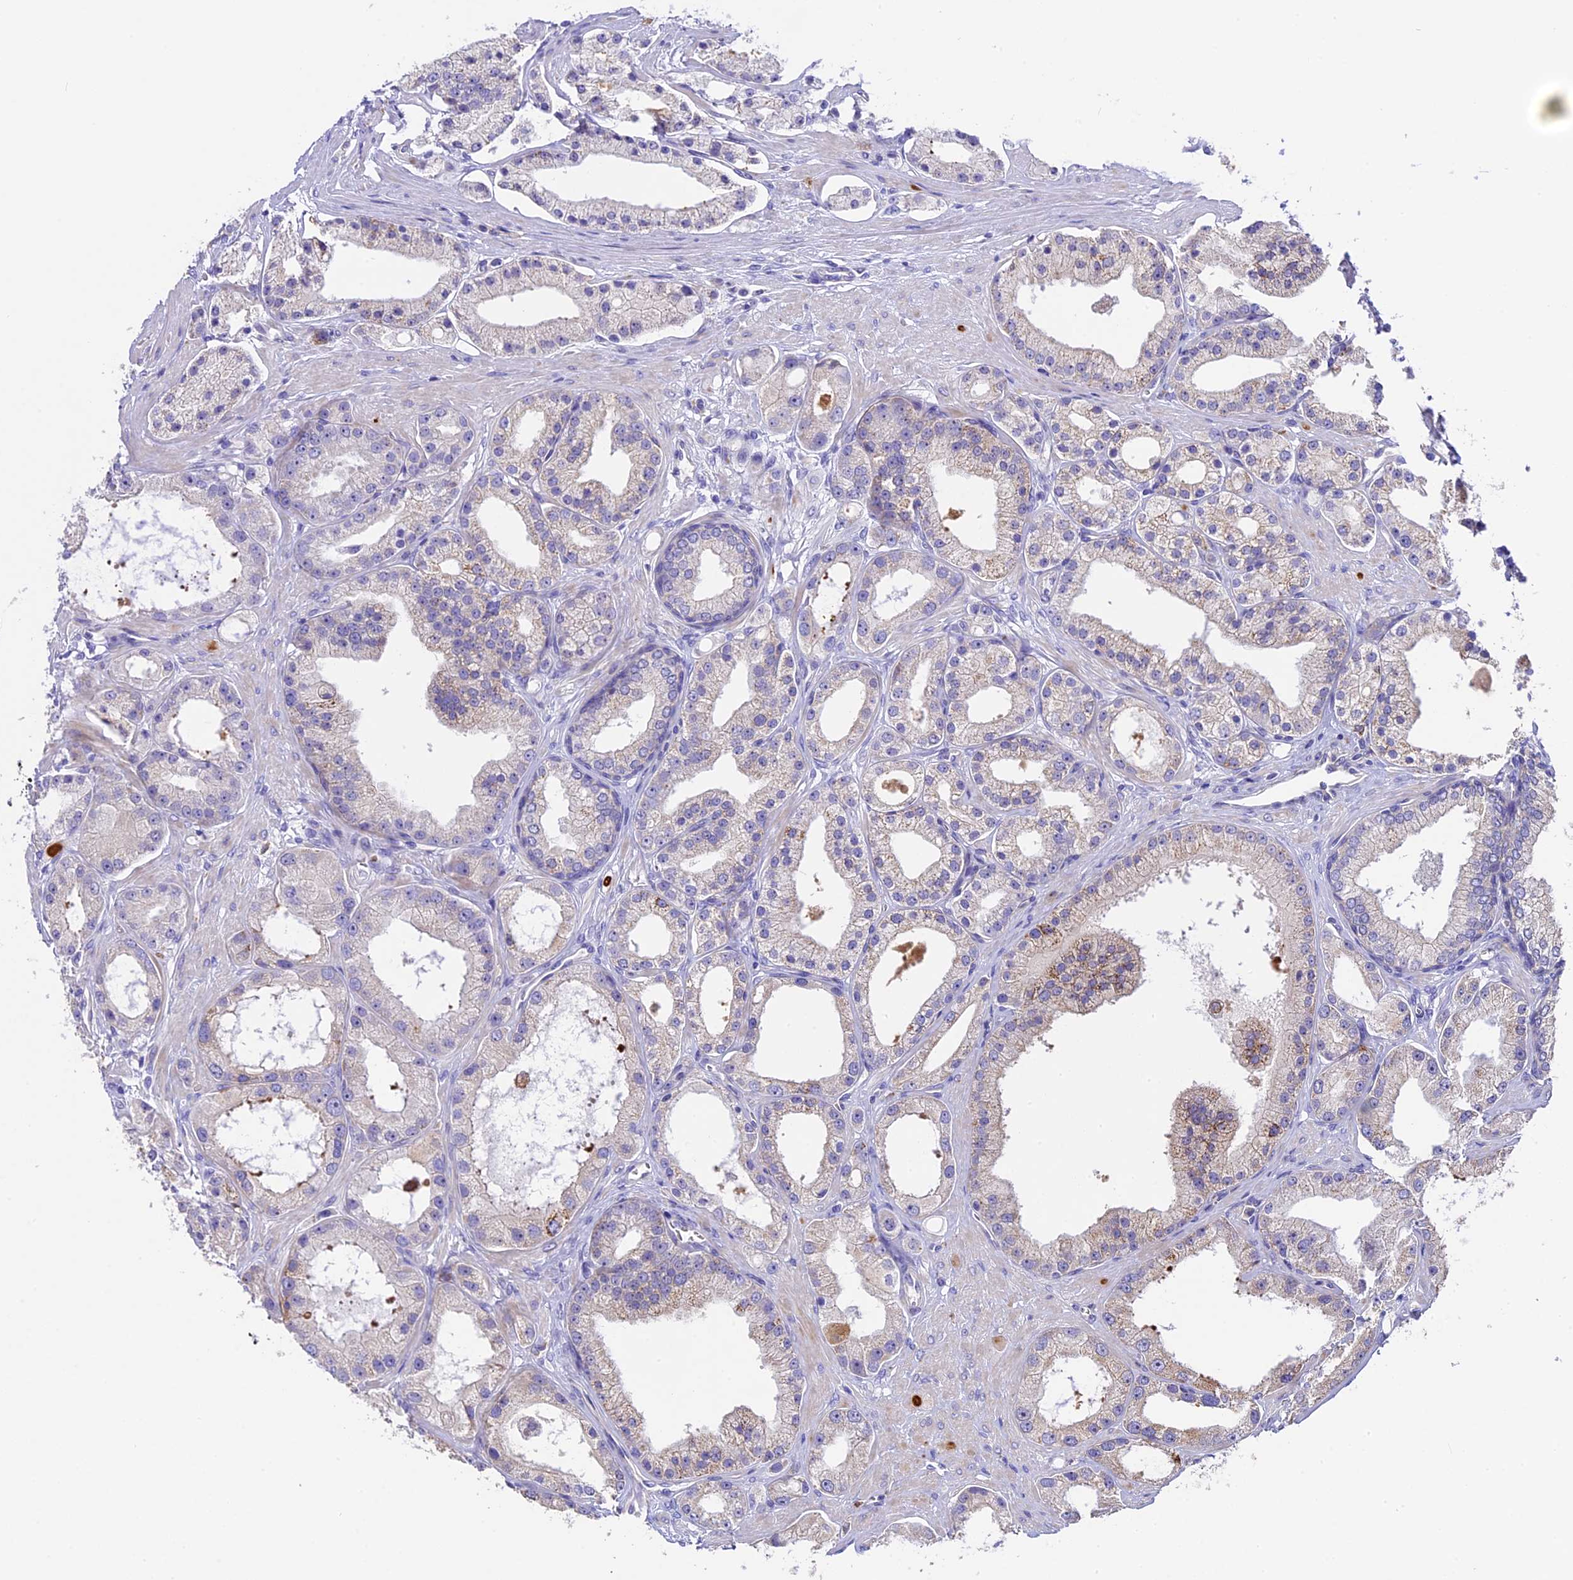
{"staining": {"intensity": "negative", "quantity": "none", "location": "none"}, "tissue": "prostate cancer", "cell_type": "Tumor cells", "image_type": "cancer", "snomed": [{"axis": "morphology", "description": "Adenocarcinoma, Low grade"}, {"axis": "topography", "description": "Prostate"}], "caption": "A high-resolution micrograph shows immunohistochemistry staining of prostate cancer, which exhibits no significant positivity in tumor cells. Brightfield microscopy of immunohistochemistry (IHC) stained with DAB (3,3'-diaminobenzidine) (brown) and hematoxylin (blue), captured at high magnification.", "gene": "NOD2", "patient": {"sex": "male", "age": 67}}